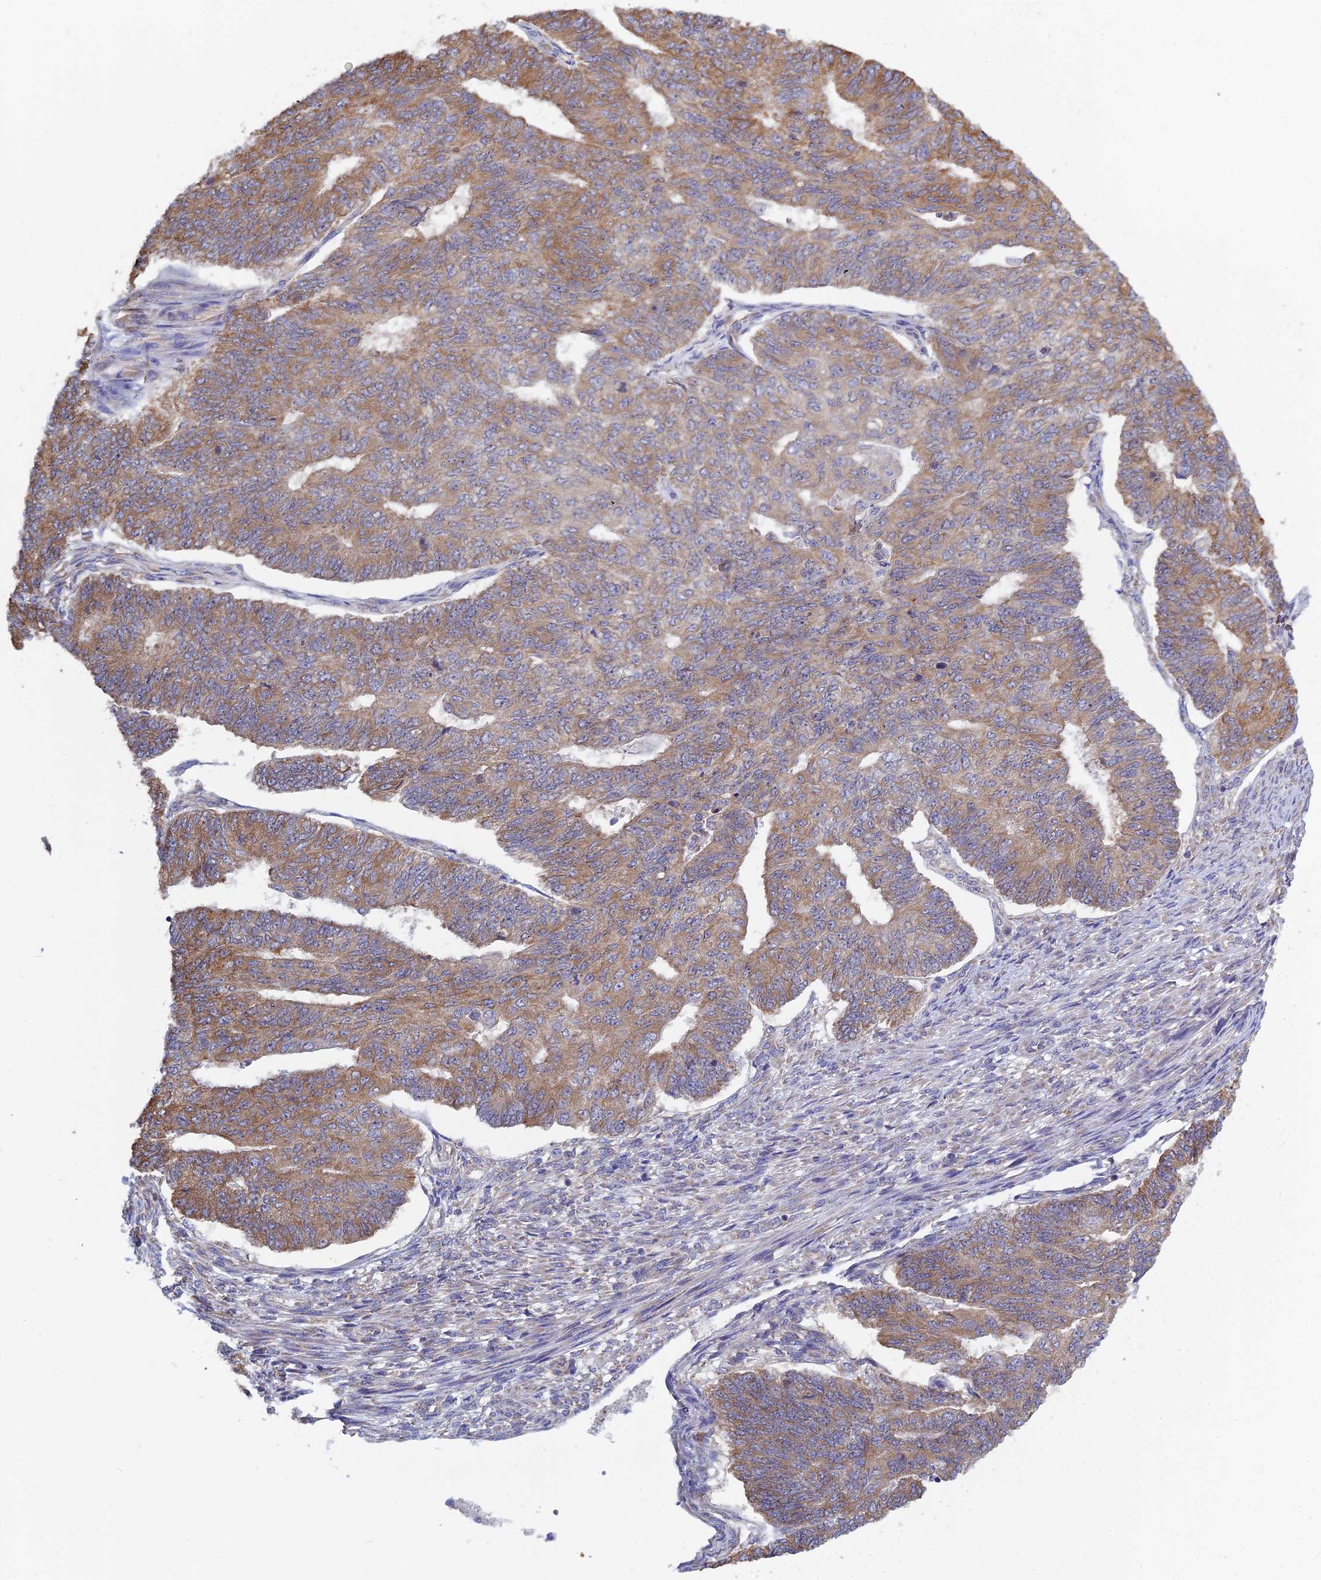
{"staining": {"intensity": "moderate", "quantity": "25%-75%", "location": "cytoplasmic/membranous"}, "tissue": "endometrial cancer", "cell_type": "Tumor cells", "image_type": "cancer", "snomed": [{"axis": "morphology", "description": "Adenocarcinoma, NOS"}, {"axis": "topography", "description": "Endometrium"}], "caption": "Endometrial adenocarcinoma tissue exhibits moderate cytoplasmic/membranous staining in about 25%-75% of tumor cells", "gene": "KIAA1143", "patient": {"sex": "female", "age": 32}}